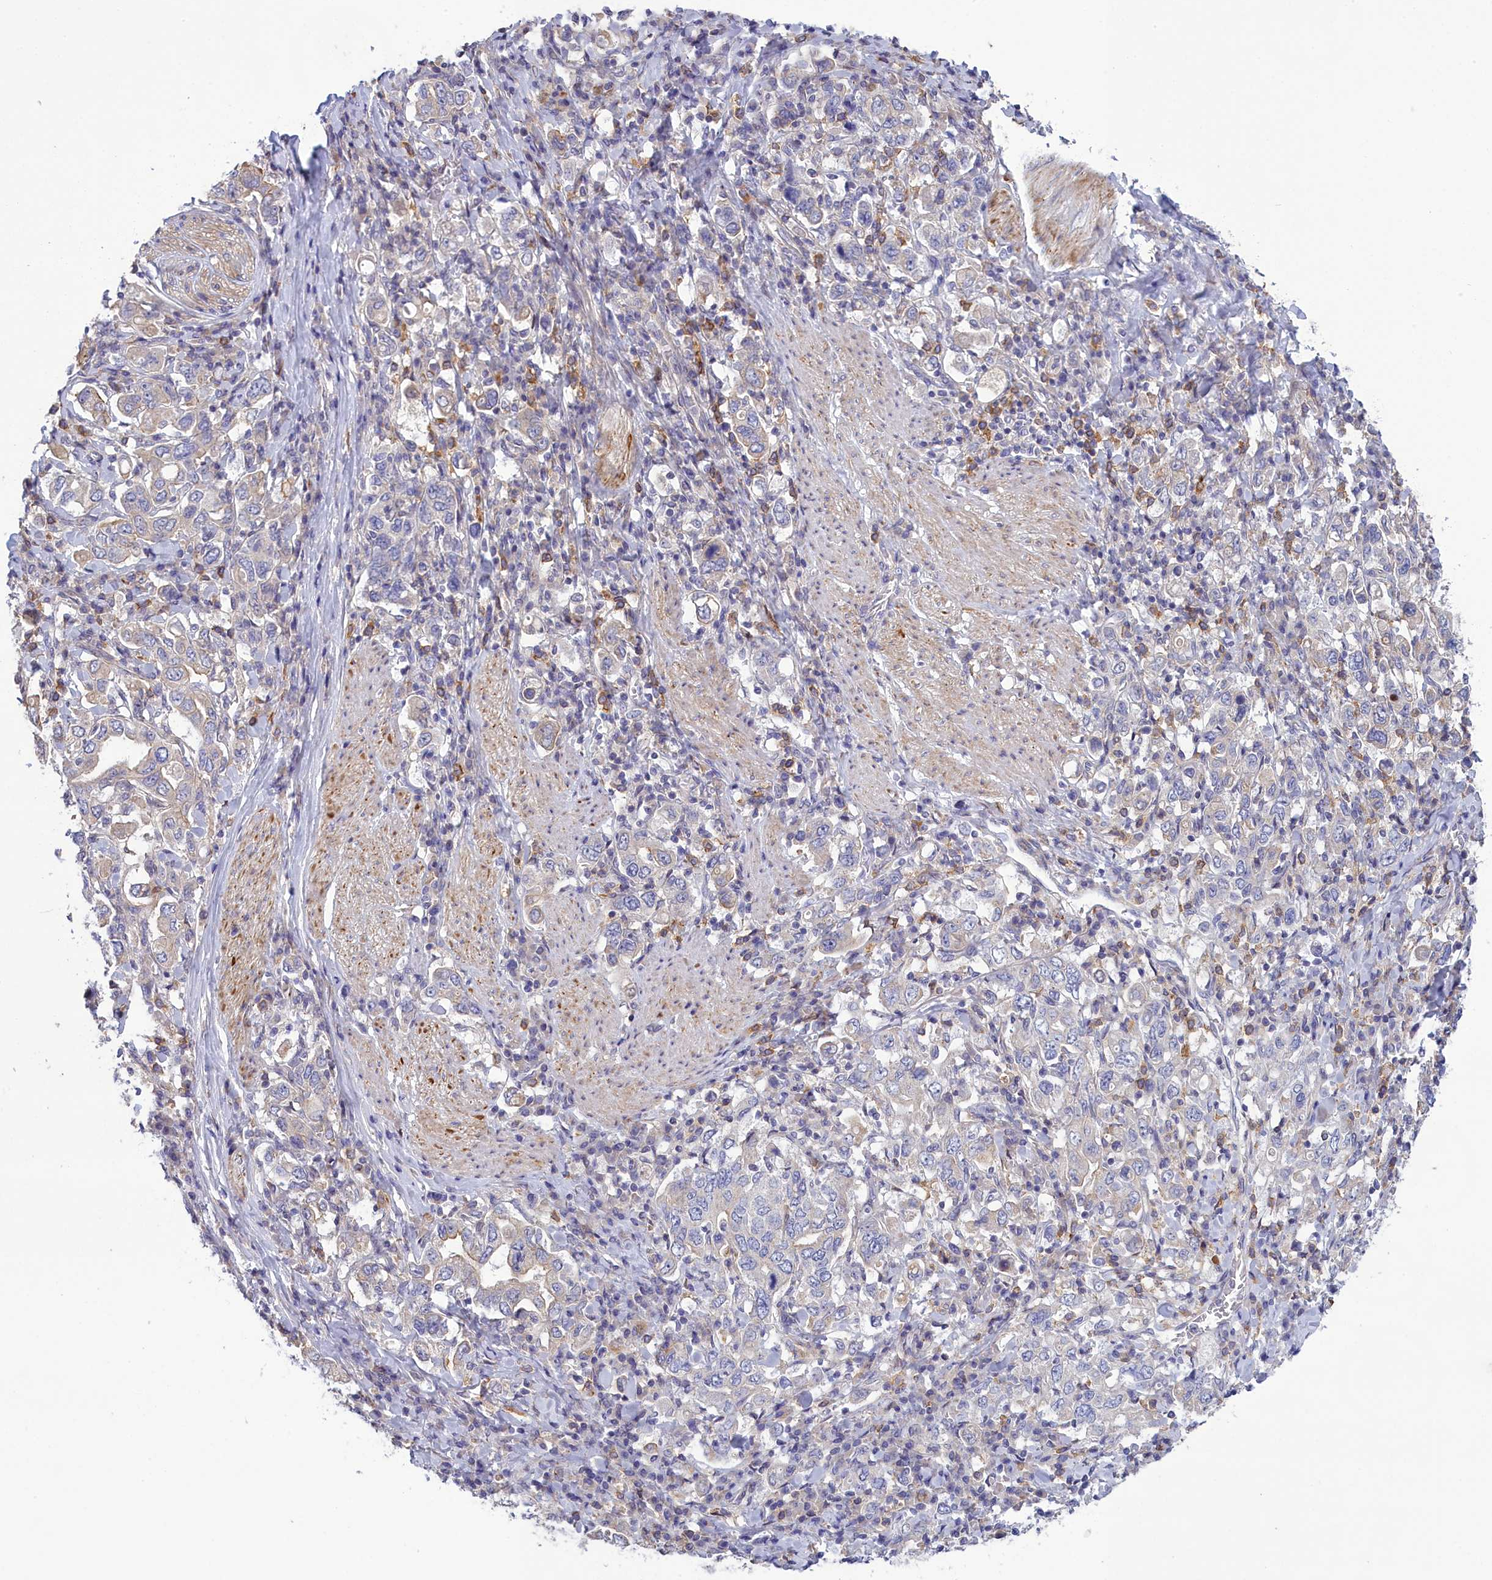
{"staining": {"intensity": "moderate", "quantity": "<25%", "location": "cytoplasmic/membranous"}, "tissue": "stomach cancer", "cell_type": "Tumor cells", "image_type": "cancer", "snomed": [{"axis": "morphology", "description": "Adenocarcinoma, NOS"}, {"axis": "topography", "description": "Stomach, upper"}], "caption": "IHC of stomach cancer shows low levels of moderate cytoplasmic/membranous staining in approximately <25% of tumor cells.", "gene": "CORO2A", "patient": {"sex": "male", "age": 62}}